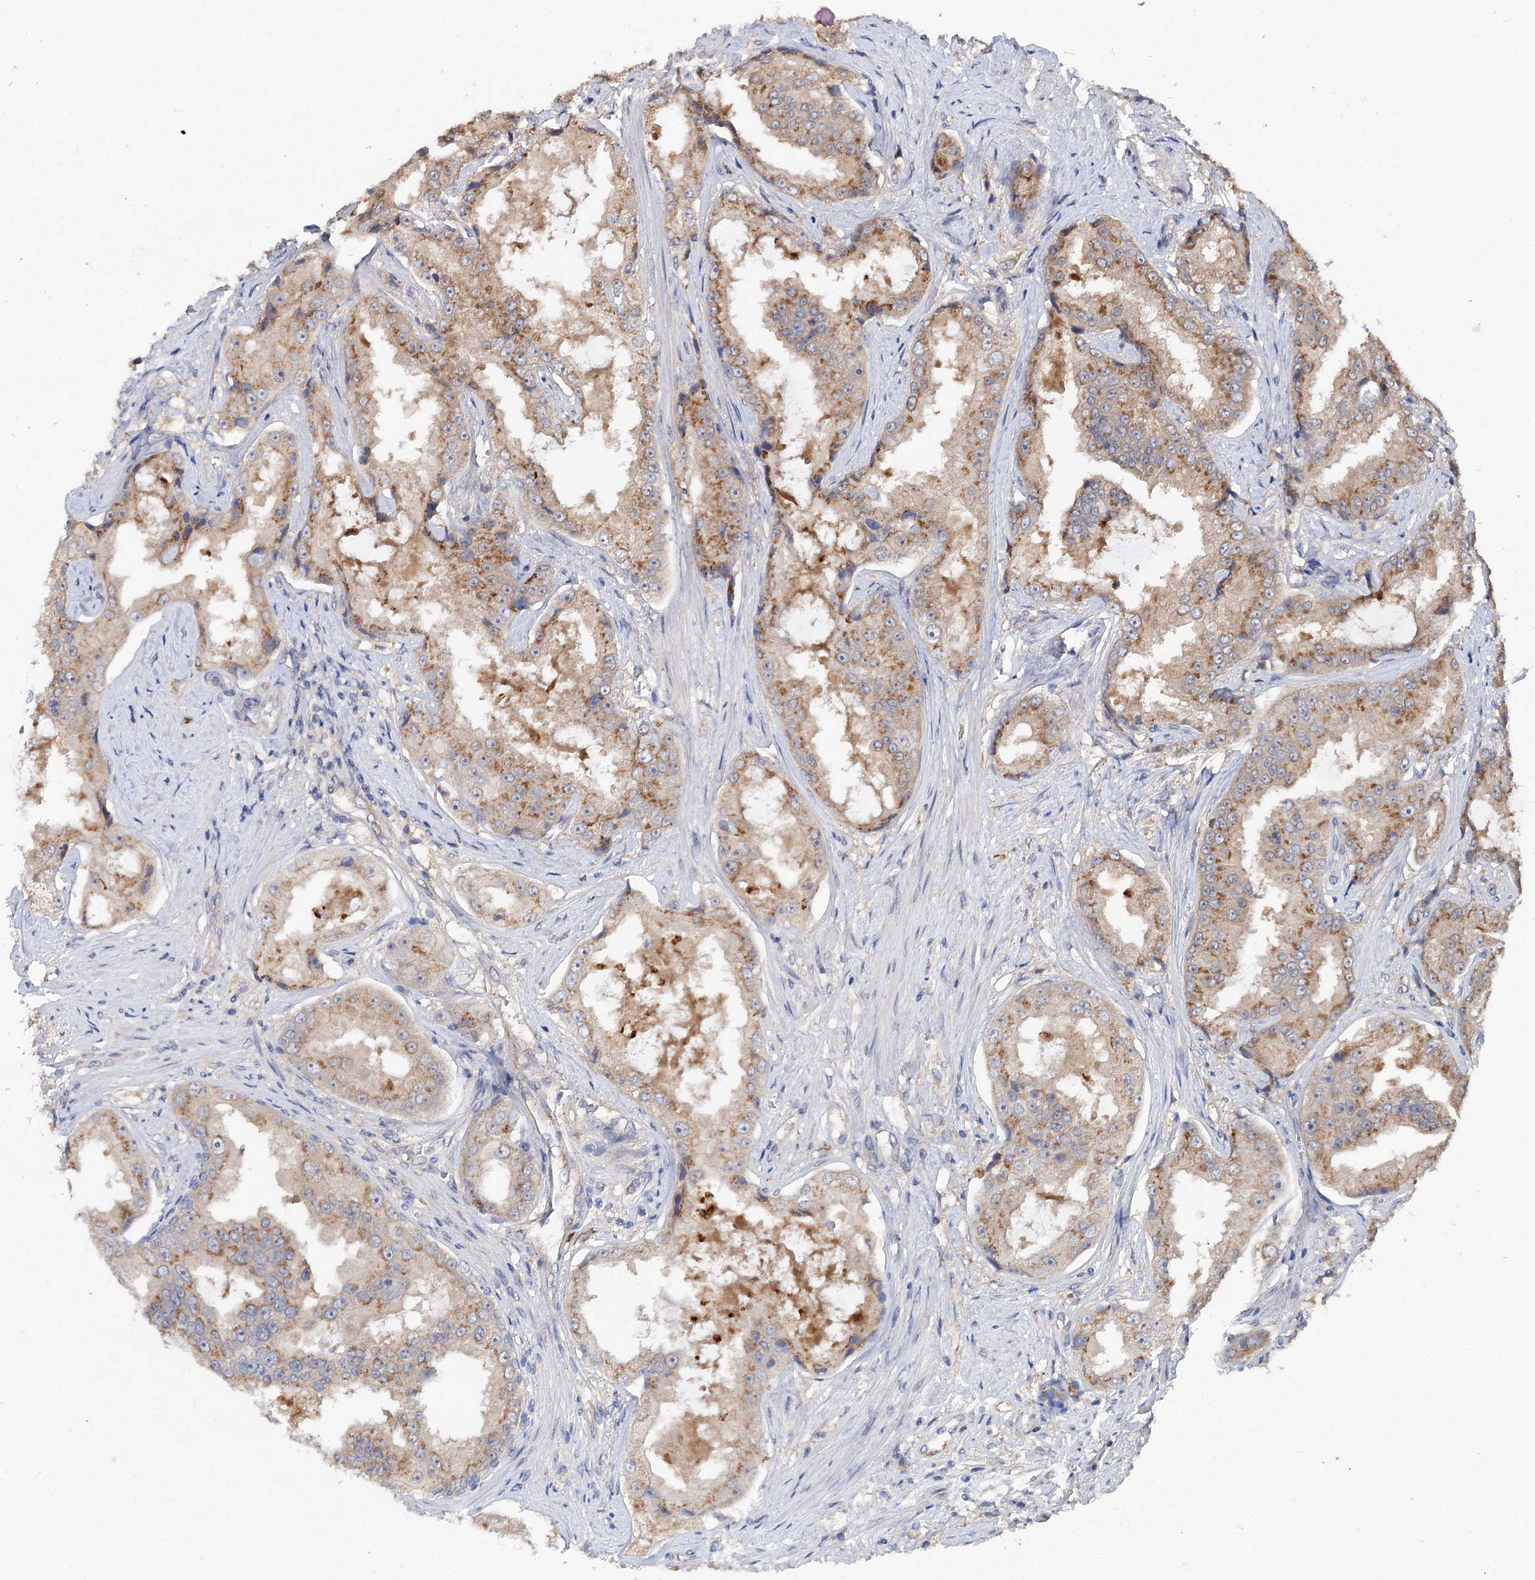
{"staining": {"intensity": "moderate", "quantity": ">75%", "location": "cytoplasmic/membranous"}, "tissue": "prostate cancer", "cell_type": "Tumor cells", "image_type": "cancer", "snomed": [{"axis": "morphology", "description": "Adenocarcinoma, High grade"}, {"axis": "topography", "description": "Prostate"}], "caption": "Immunohistochemical staining of adenocarcinoma (high-grade) (prostate) reveals moderate cytoplasmic/membranous protein expression in about >75% of tumor cells.", "gene": "NUDCD2", "patient": {"sex": "male", "age": 73}}